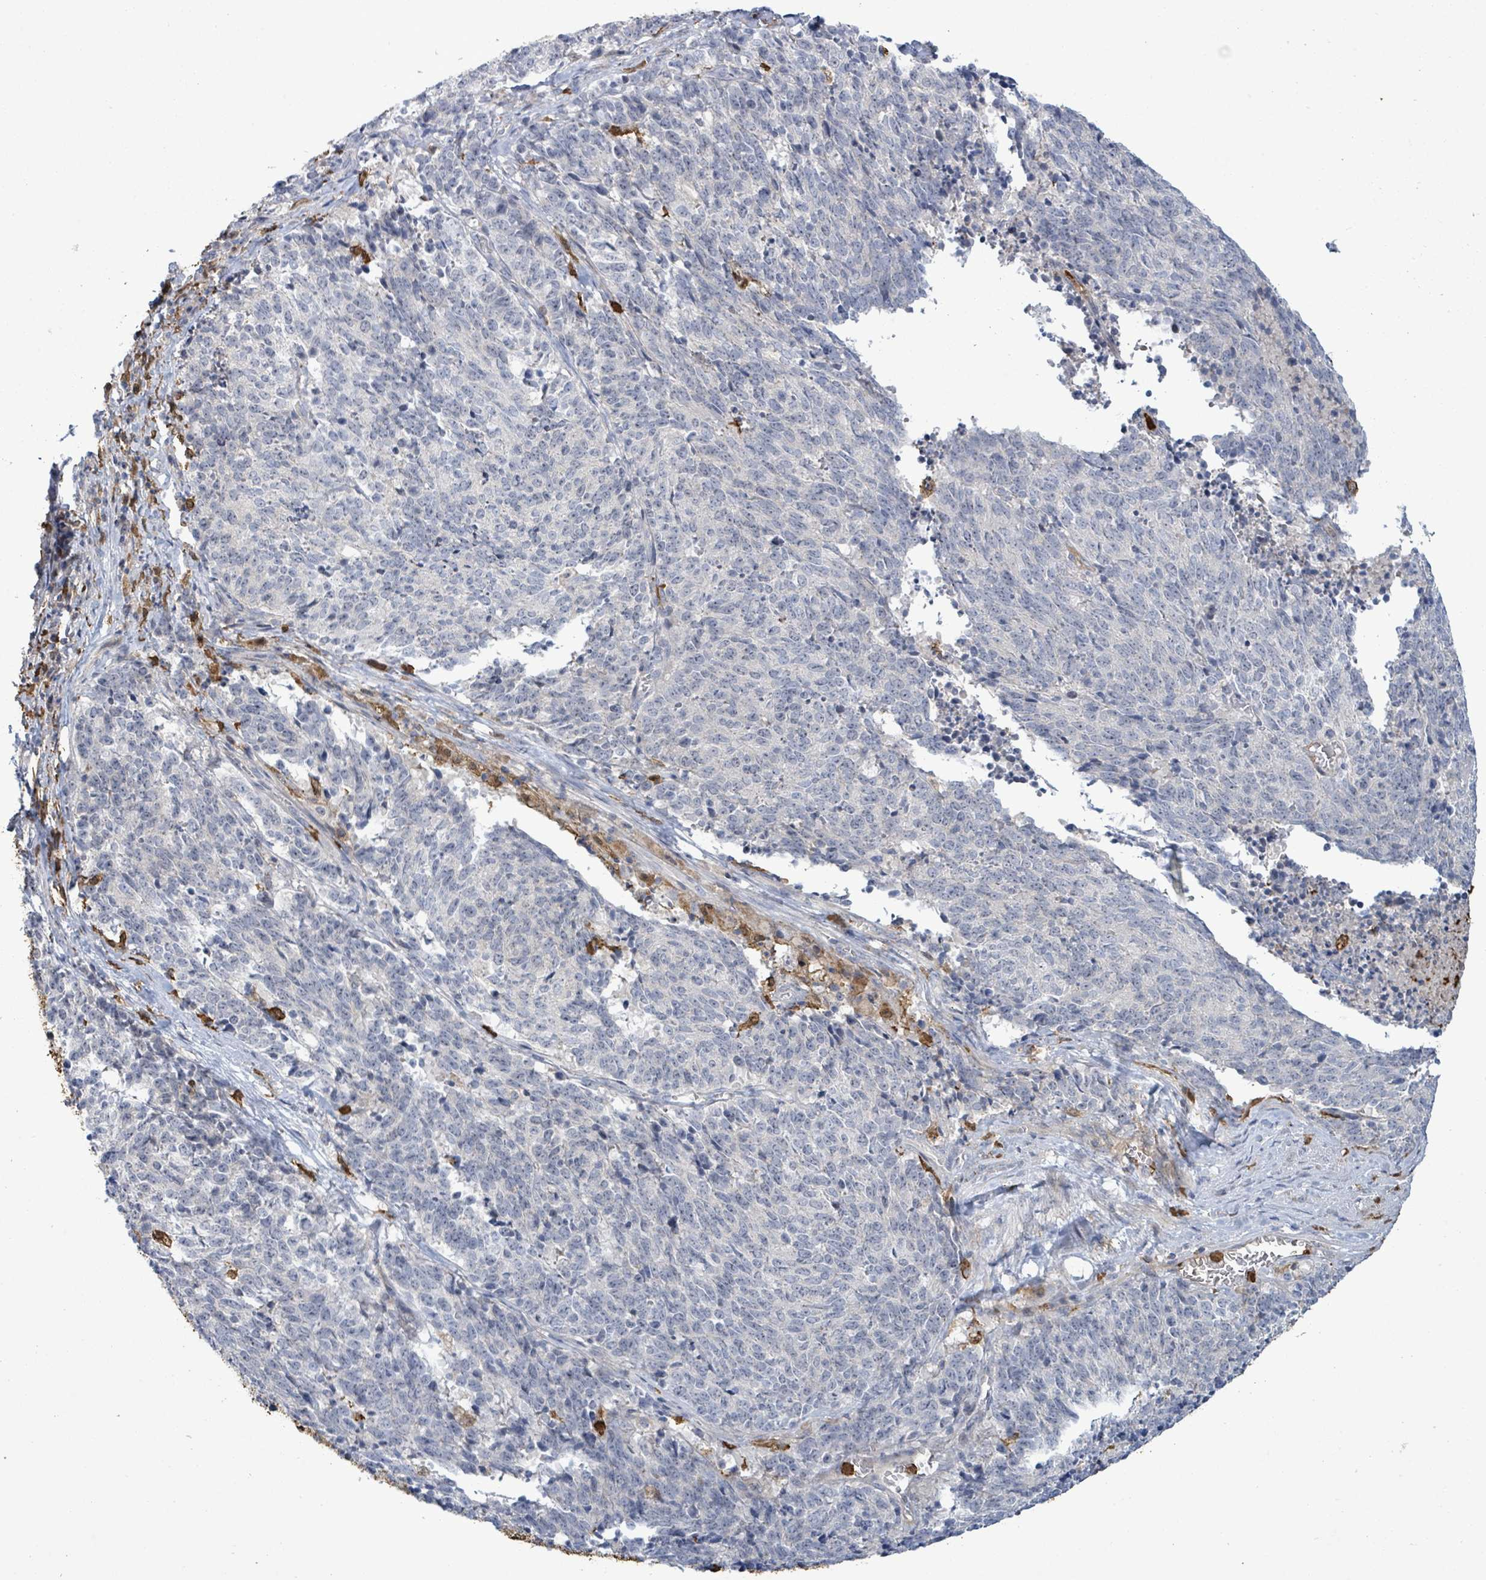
{"staining": {"intensity": "negative", "quantity": "none", "location": "none"}, "tissue": "cervical cancer", "cell_type": "Tumor cells", "image_type": "cancer", "snomed": [{"axis": "morphology", "description": "Squamous cell carcinoma, NOS"}, {"axis": "topography", "description": "Cervix"}], "caption": "DAB immunohistochemical staining of cervical cancer (squamous cell carcinoma) shows no significant staining in tumor cells. The staining is performed using DAB (3,3'-diaminobenzidine) brown chromogen with nuclei counter-stained in using hematoxylin.", "gene": "FAM210A", "patient": {"sex": "female", "age": 29}}